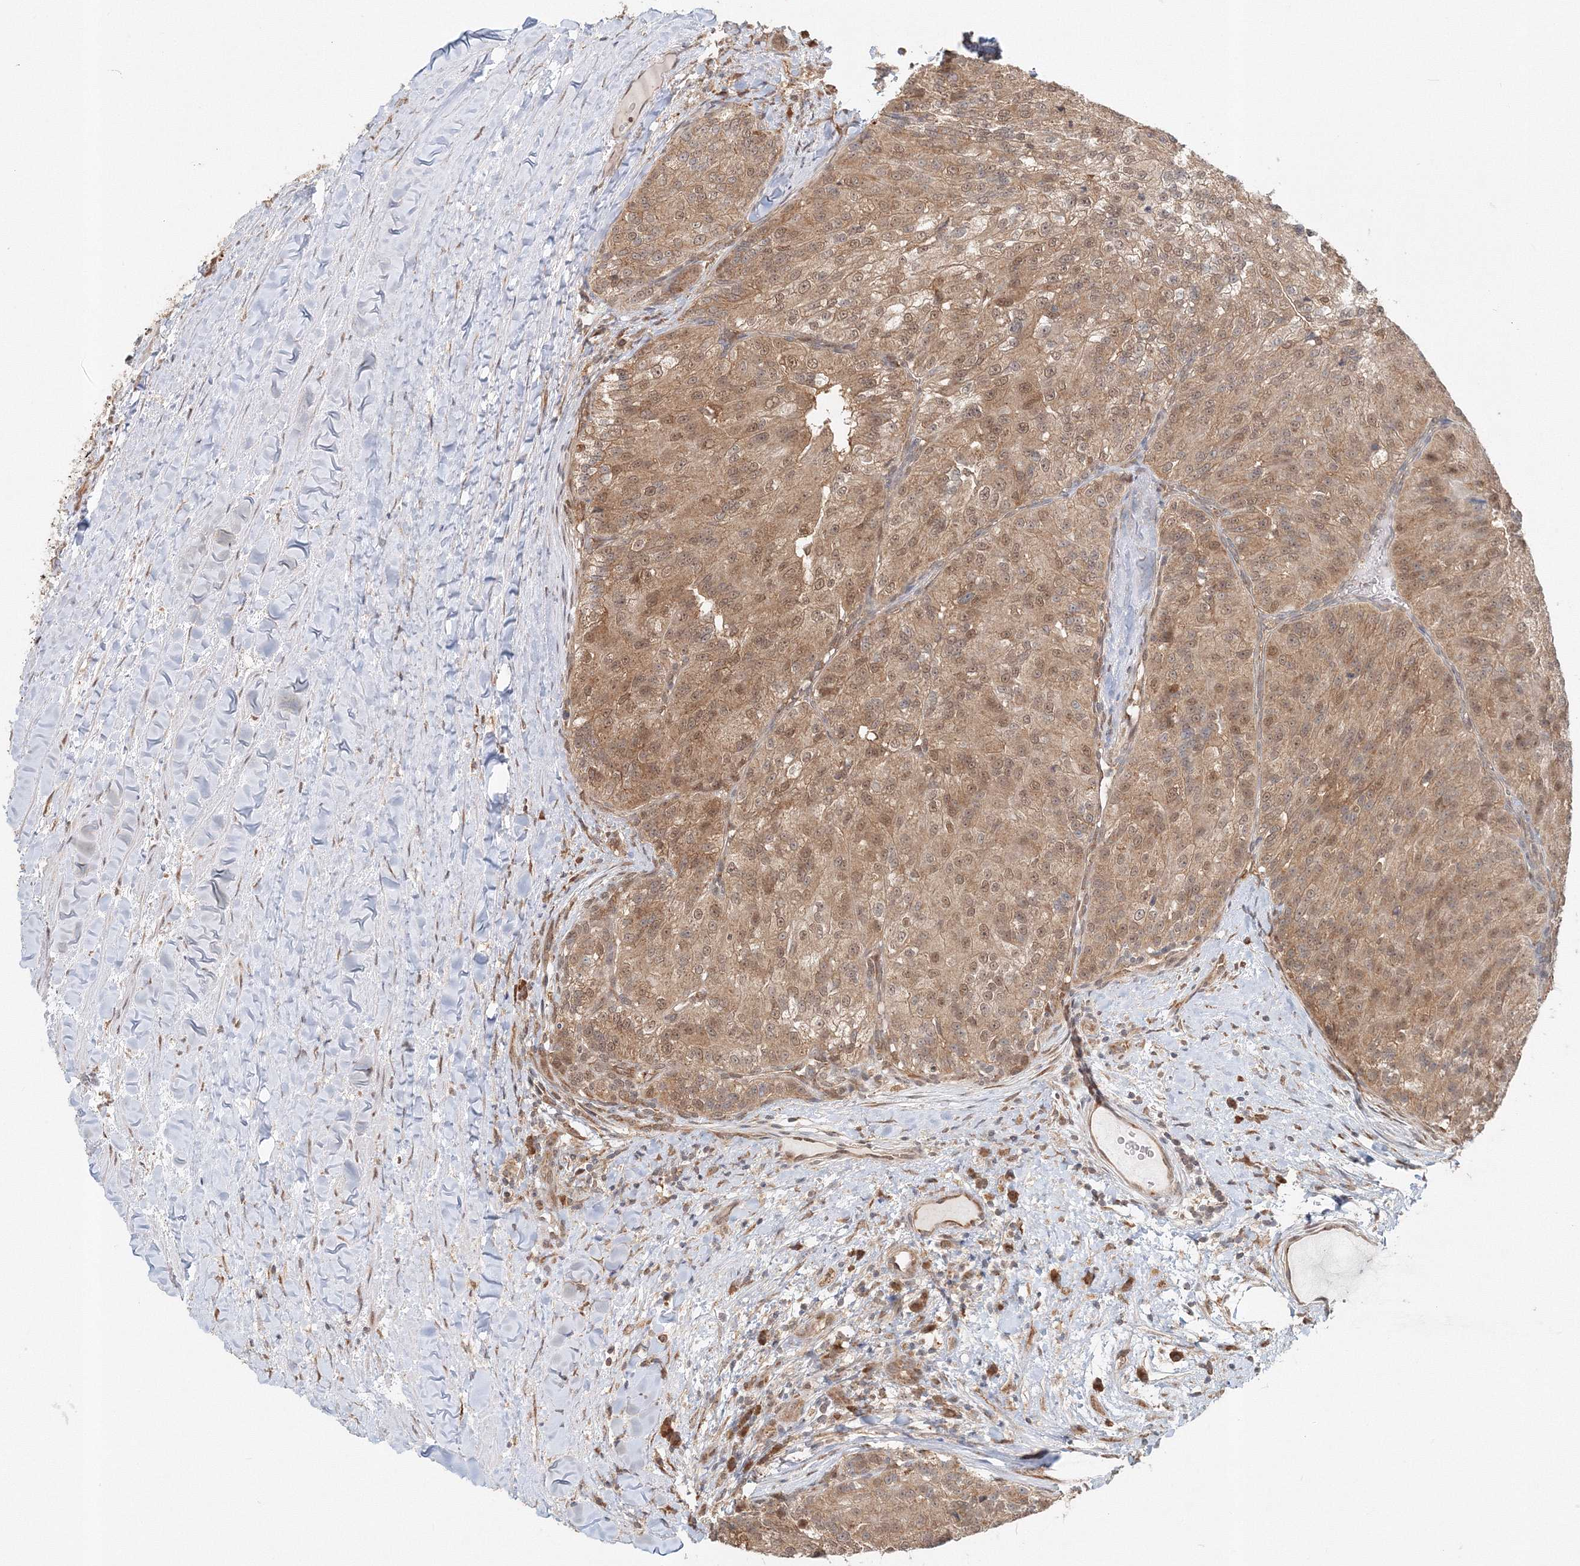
{"staining": {"intensity": "moderate", "quantity": ">75%", "location": "cytoplasmic/membranous,nuclear"}, "tissue": "renal cancer", "cell_type": "Tumor cells", "image_type": "cancer", "snomed": [{"axis": "morphology", "description": "Adenocarcinoma, NOS"}, {"axis": "topography", "description": "Kidney"}], "caption": "Renal cancer tissue displays moderate cytoplasmic/membranous and nuclear expression in approximately >75% of tumor cells, visualized by immunohistochemistry. The staining is performed using DAB (3,3'-diaminobenzidine) brown chromogen to label protein expression. The nuclei are counter-stained blue using hematoxylin.", "gene": "PSMD6", "patient": {"sex": "female", "age": 63}}